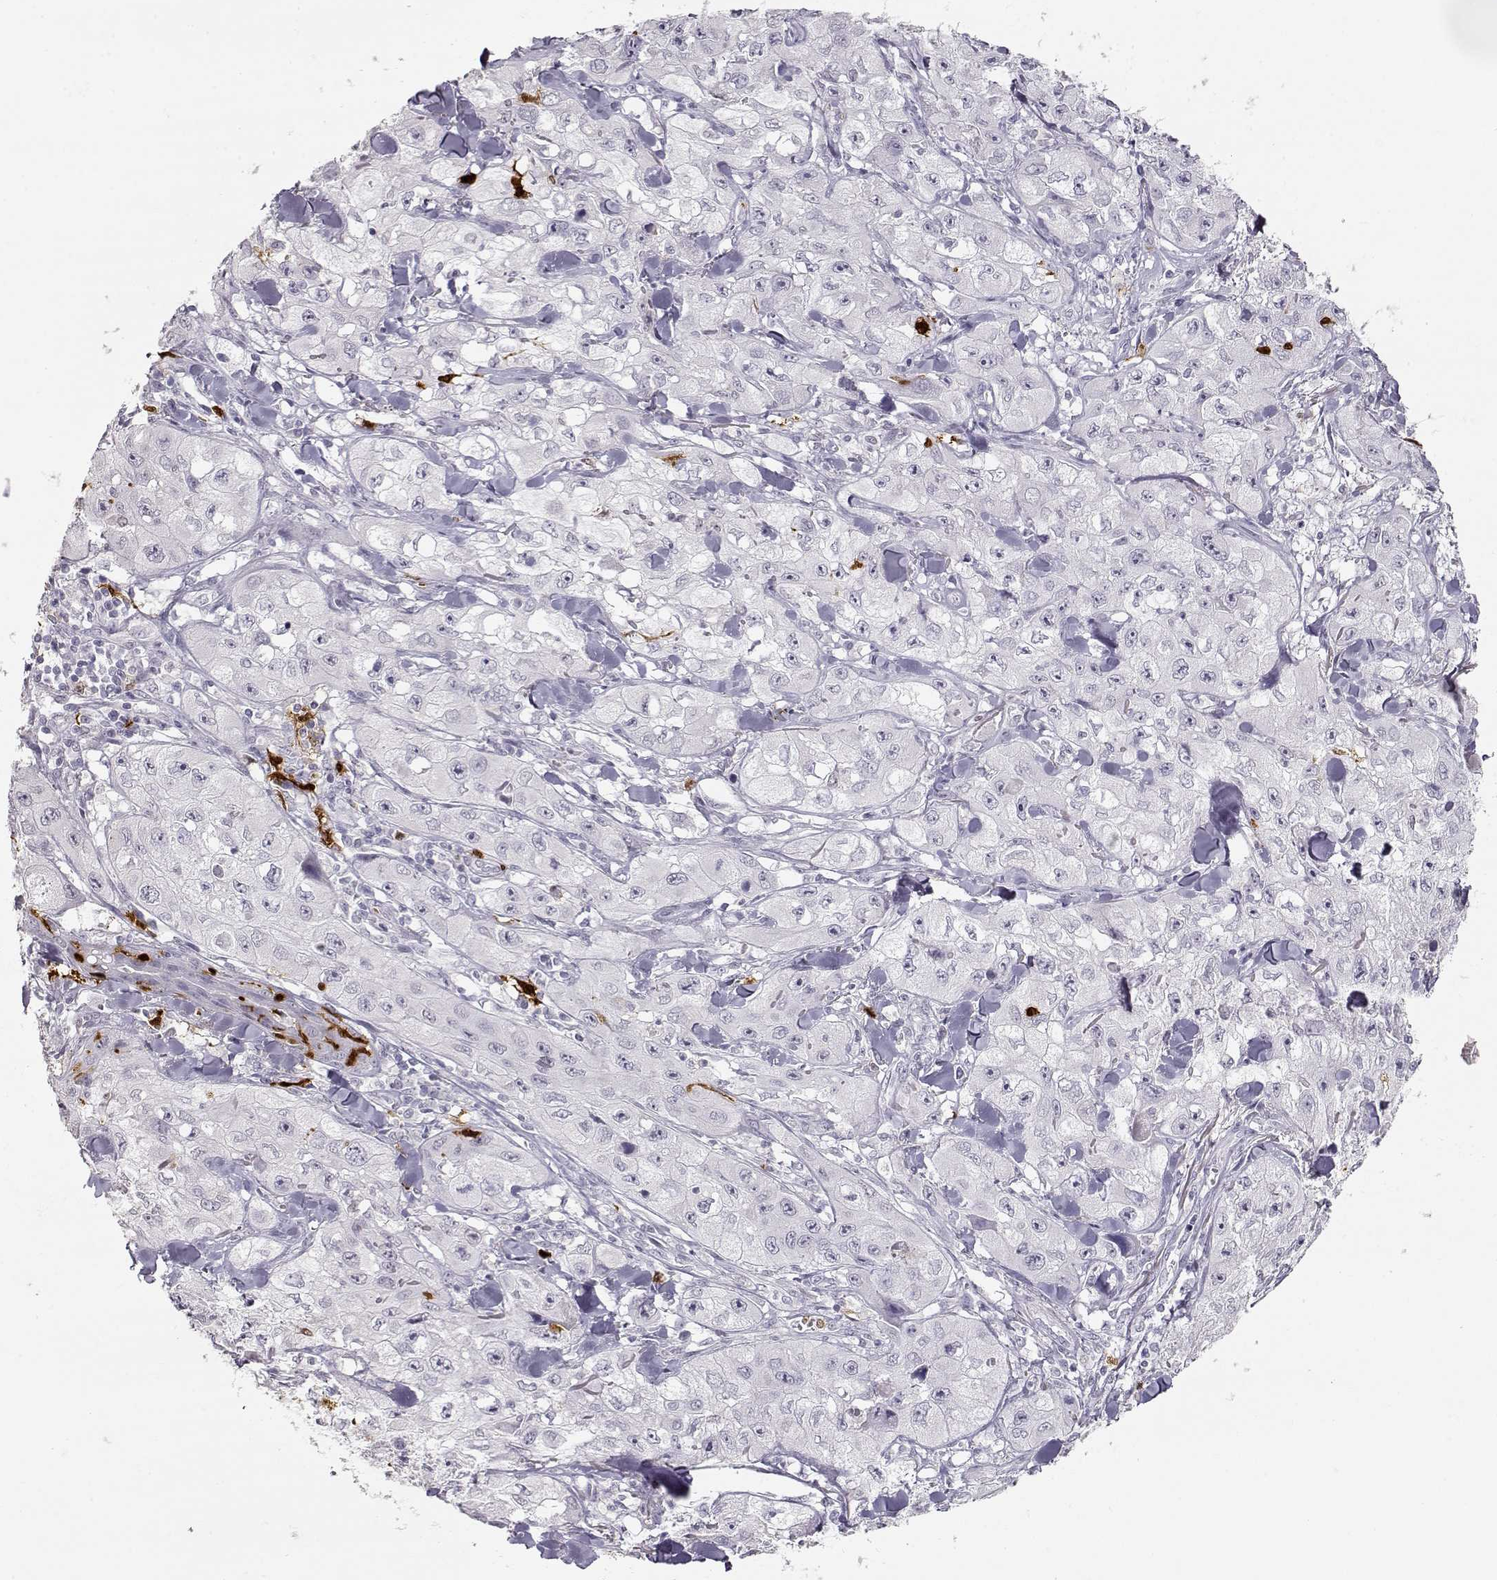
{"staining": {"intensity": "negative", "quantity": "none", "location": "none"}, "tissue": "skin cancer", "cell_type": "Tumor cells", "image_type": "cancer", "snomed": [{"axis": "morphology", "description": "Squamous cell carcinoma, NOS"}, {"axis": "topography", "description": "Skin"}, {"axis": "topography", "description": "Subcutis"}], "caption": "This is an immunohistochemistry (IHC) micrograph of human squamous cell carcinoma (skin). There is no expression in tumor cells.", "gene": "S100B", "patient": {"sex": "male", "age": 73}}